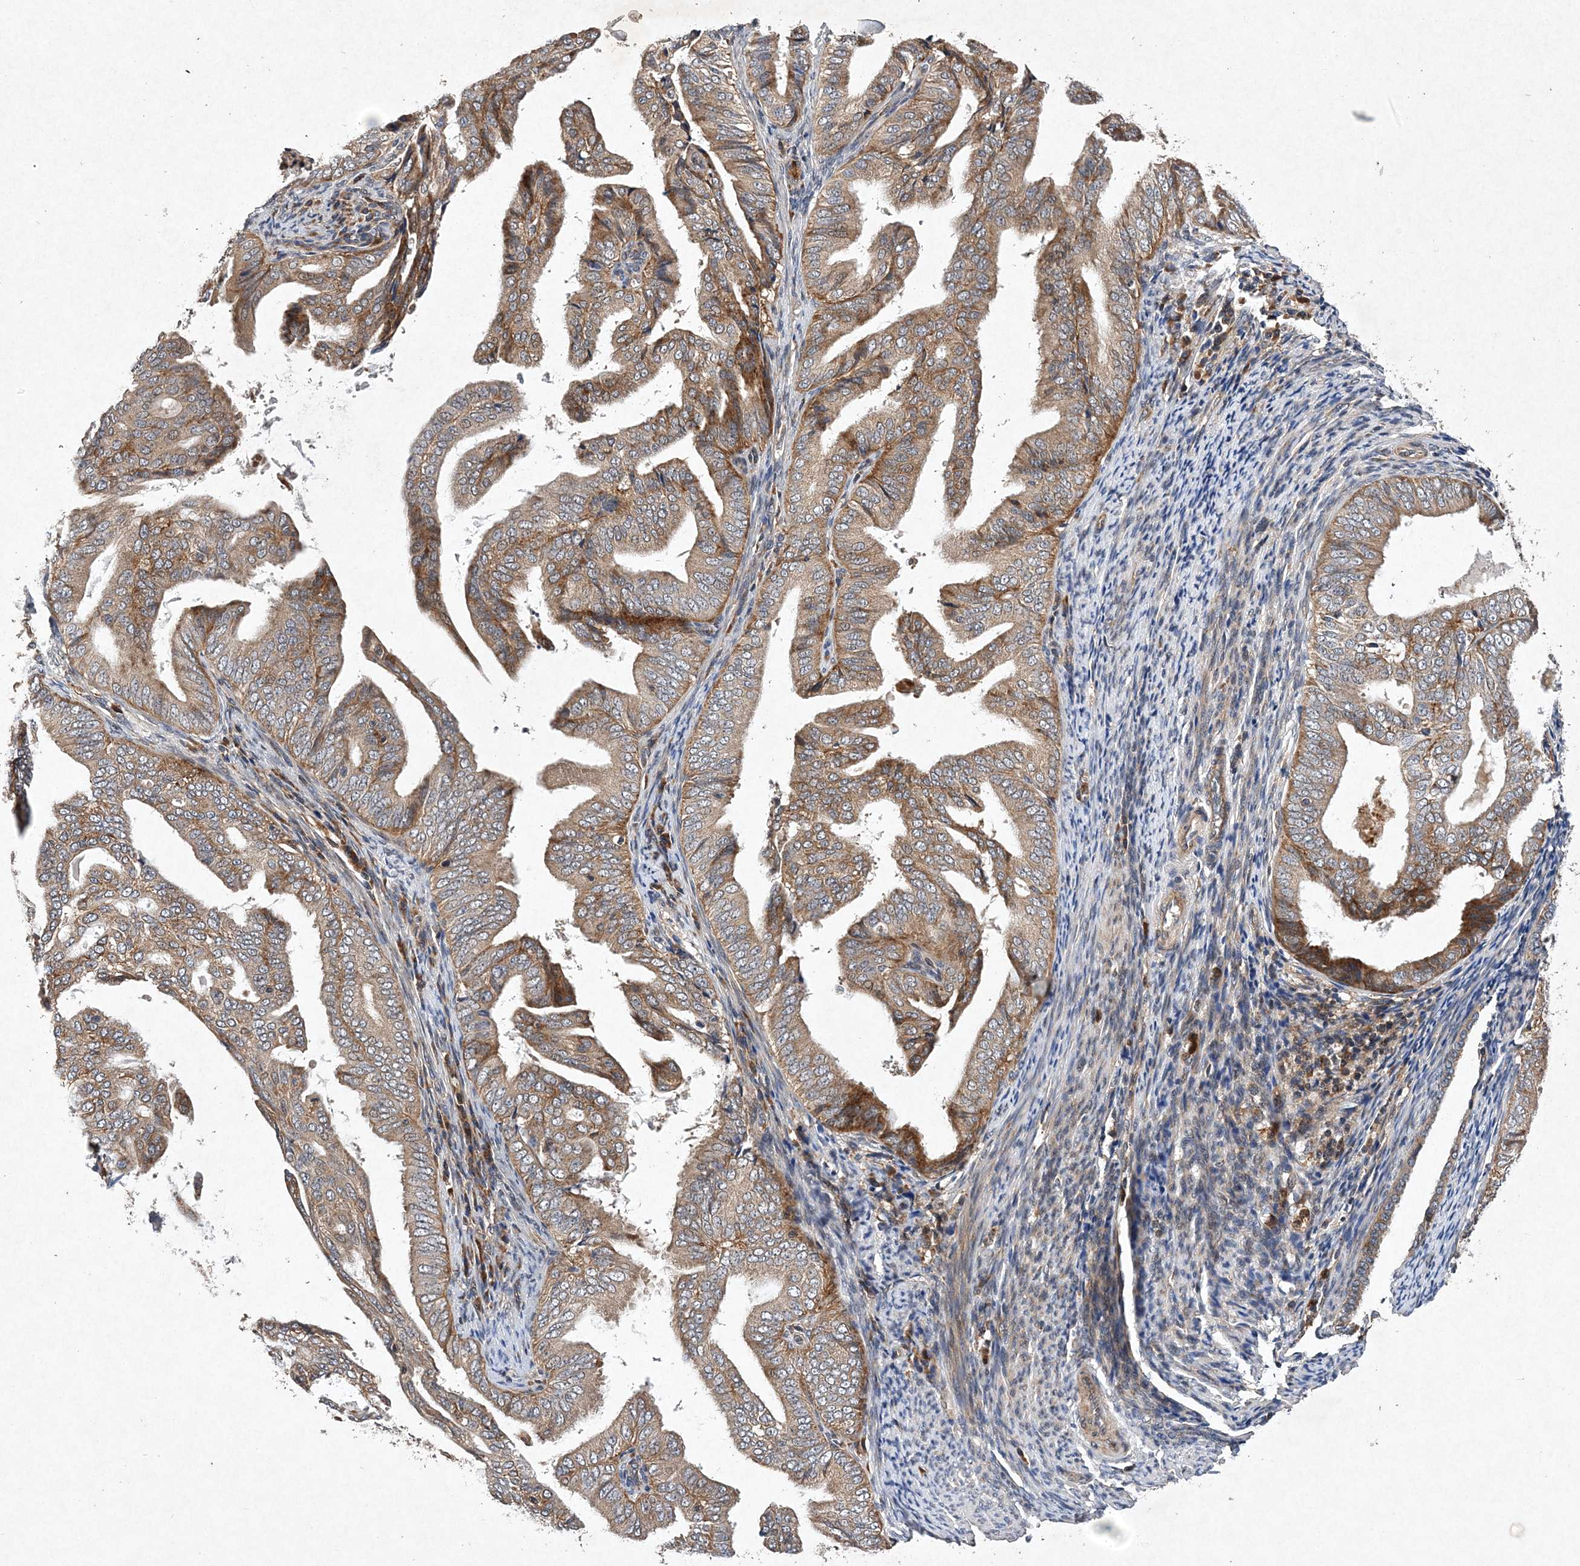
{"staining": {"intensity": "moderate", "quantity": ">75%", "location": "cytoplasmic/membranous"}, "tissue": "endometrial cancer", "cell_type": "Tumor cells", "image_type": "cancer", "snomed": [{"axis": "morphology", "description": "Adenocarcinoma, NOS"}, {"axis": "topography", "description": "Endometrium"}], "caption": "Immunohistochemistry (IHC) (DAB (3,3'-diaminobenzidine)) staining of human endometrial cancer (adenocarcinoma) displays moderate cytoplasmic/membranous protein expression in about >75% of tumor cells.", "gene": "PROSER1", "patient": {"sex": "female", "age": 58}}